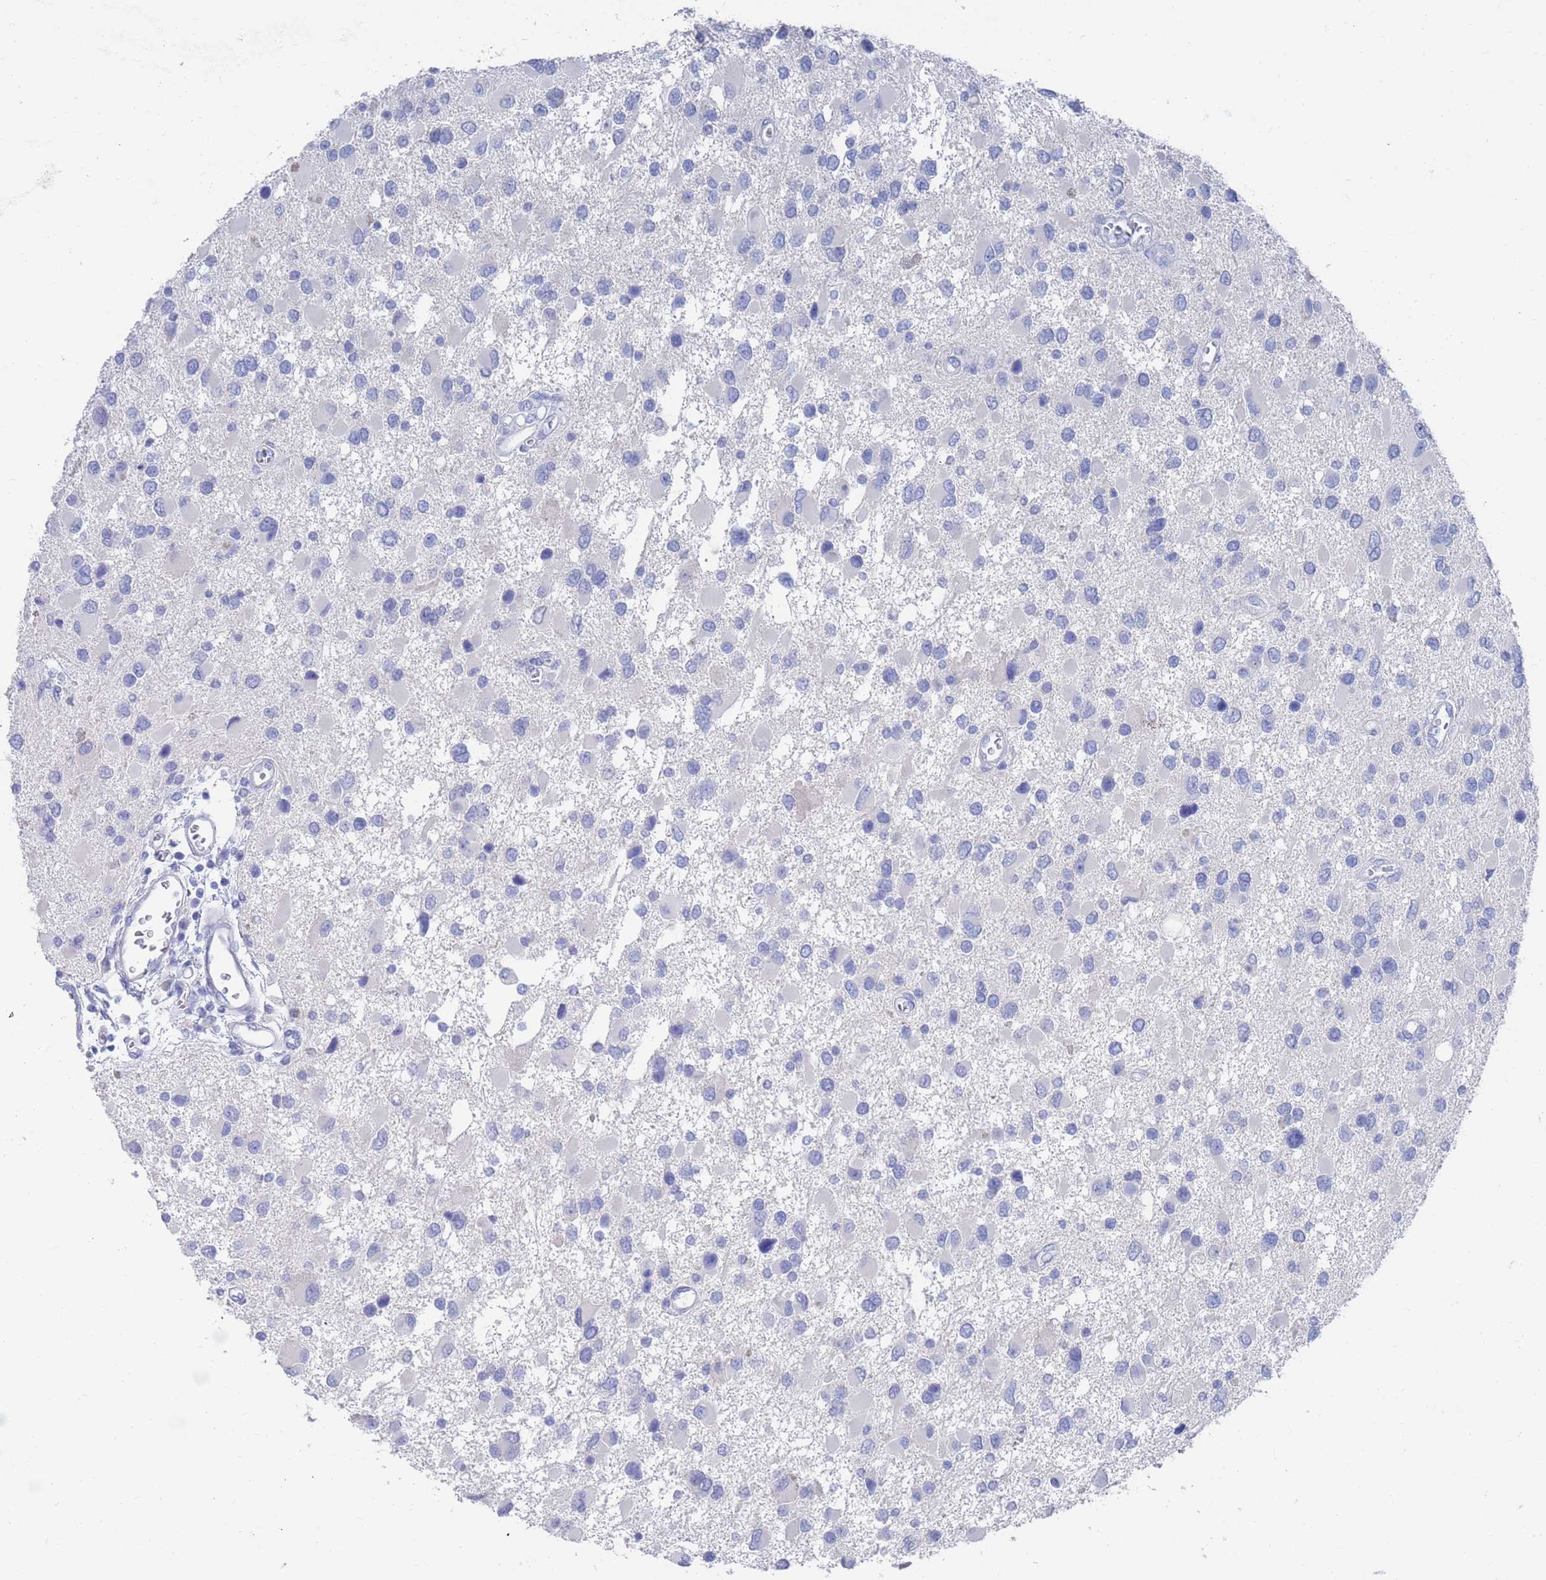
{"staining": {"intensity": "negative", "quantity": "none", "location": "none"}, "tissue": "glioma", "cell_type": "Tumor cells", "image_type": "cancer", "snomed": [{"axis": "morphology", "description": "Glioma, malignant, High grade"}, {"axis": "topography", "description": "Brain"}], "caption": "Tumor cells are negative for protein expression in human malignant glioma (high-grade). (Stains: DAB IHC with hematoxylin counter stain, Microscopy: brightfield microscopy at high magnification).", "gene": "MTMR2", "patient": {"sex": "male", "age": 53}}